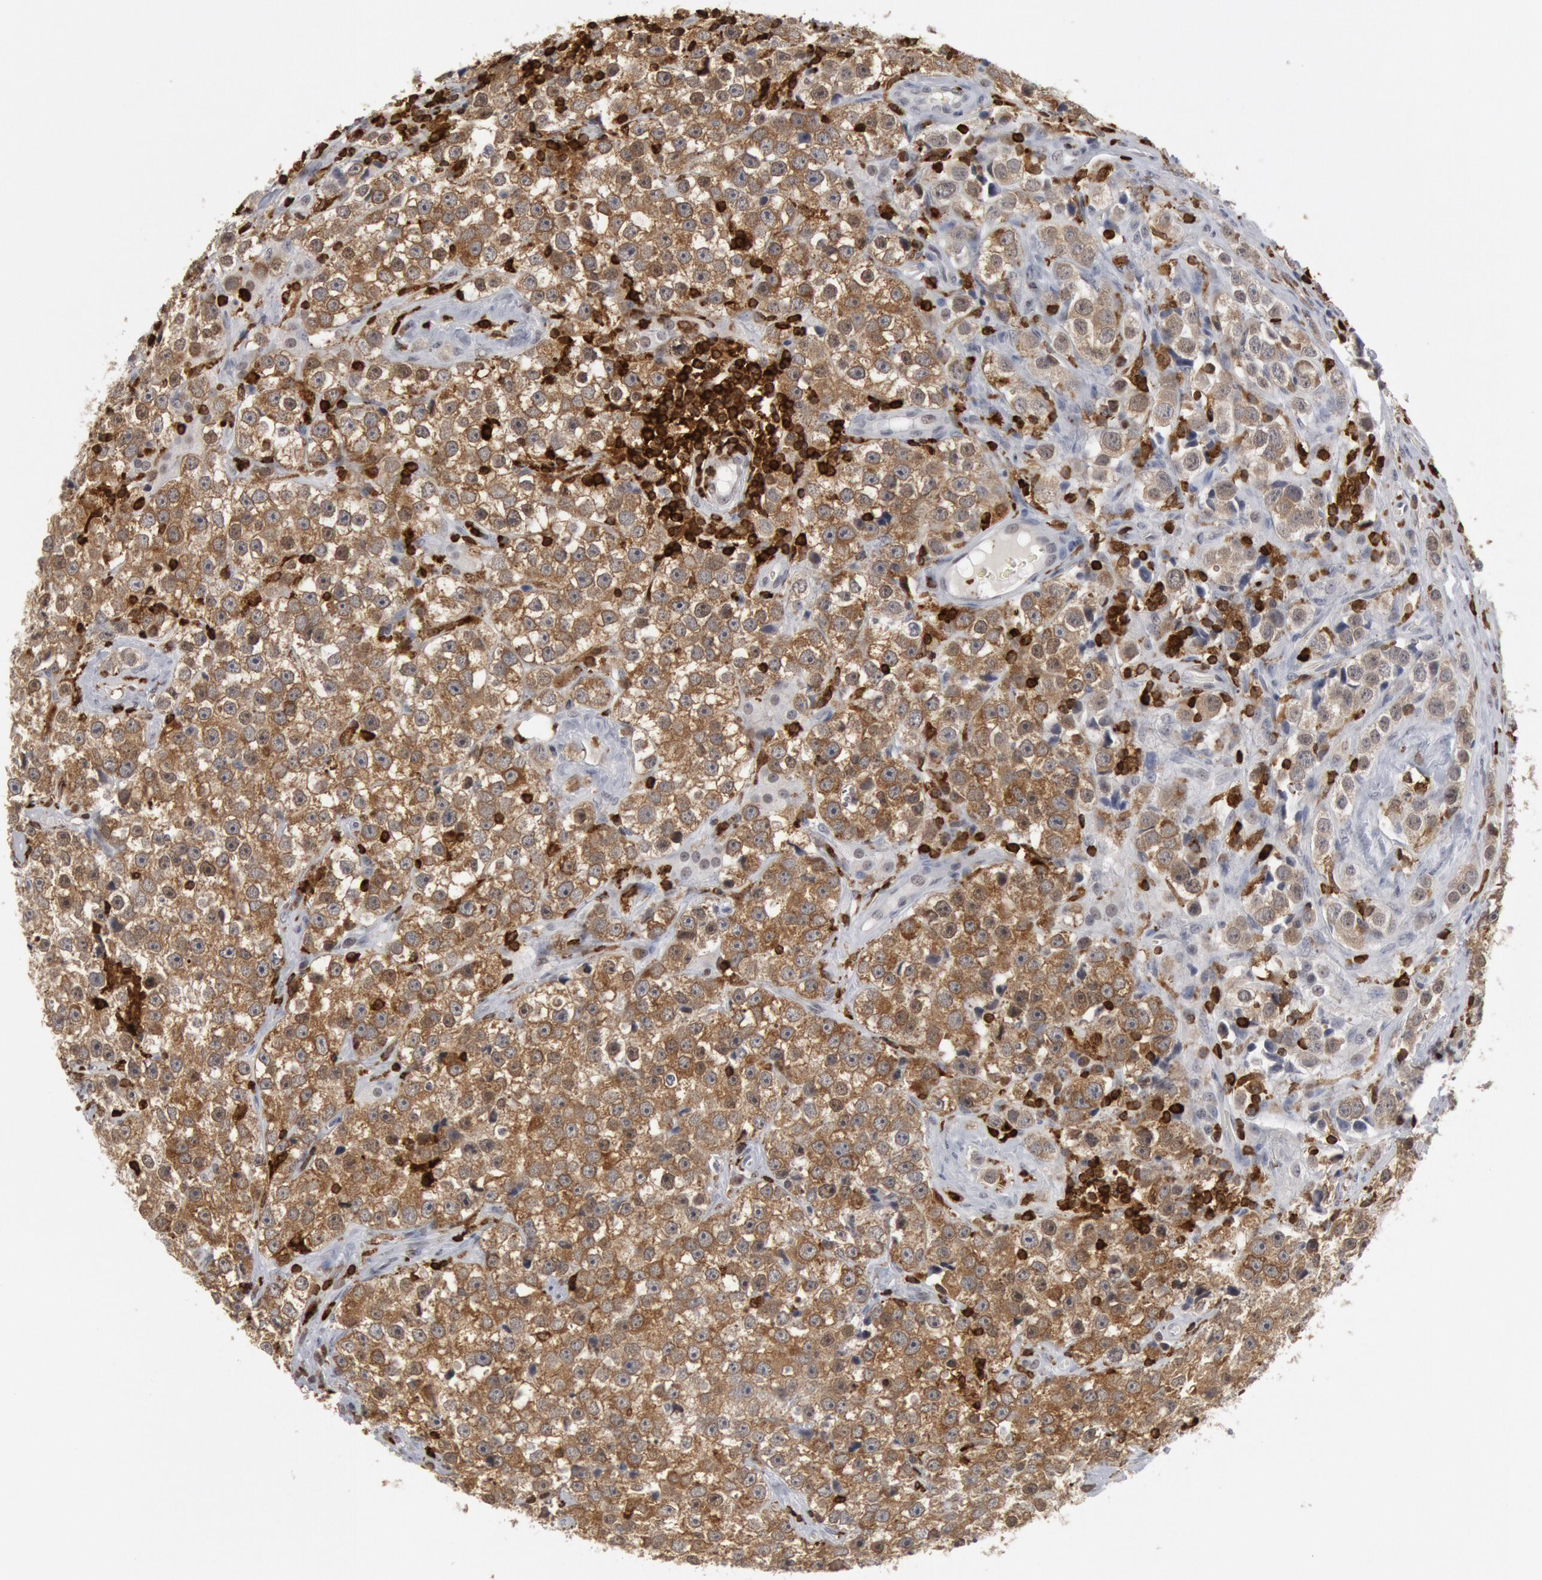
{"staining": {"intensity": "moderate", "quantity": ">75%", "location": "cytoplasmic/membranous"}, "tissue": "testis cancer", "cell_type": "Tumor cells", "image_type": "cancer", "snomed": [{"axis": "morphology", "description": "Seminoma, NOS"}, {"axis": "topography", "description": "Testis"}], "caption": "Immunohistochemical staining of testis cancer (seminoma) shows medium levels of moderate cytoplasmic/membranous protein staining in approximately >75% of tumor cells. The staining is performed using DAB (3,3'-diaminobenzidine) brown chromogen to label protein expression. The nuclei are counter-stained blue using hematoxylin.", "gene": "PTPN6", "patient": {"sex": "male", "age": 32}}